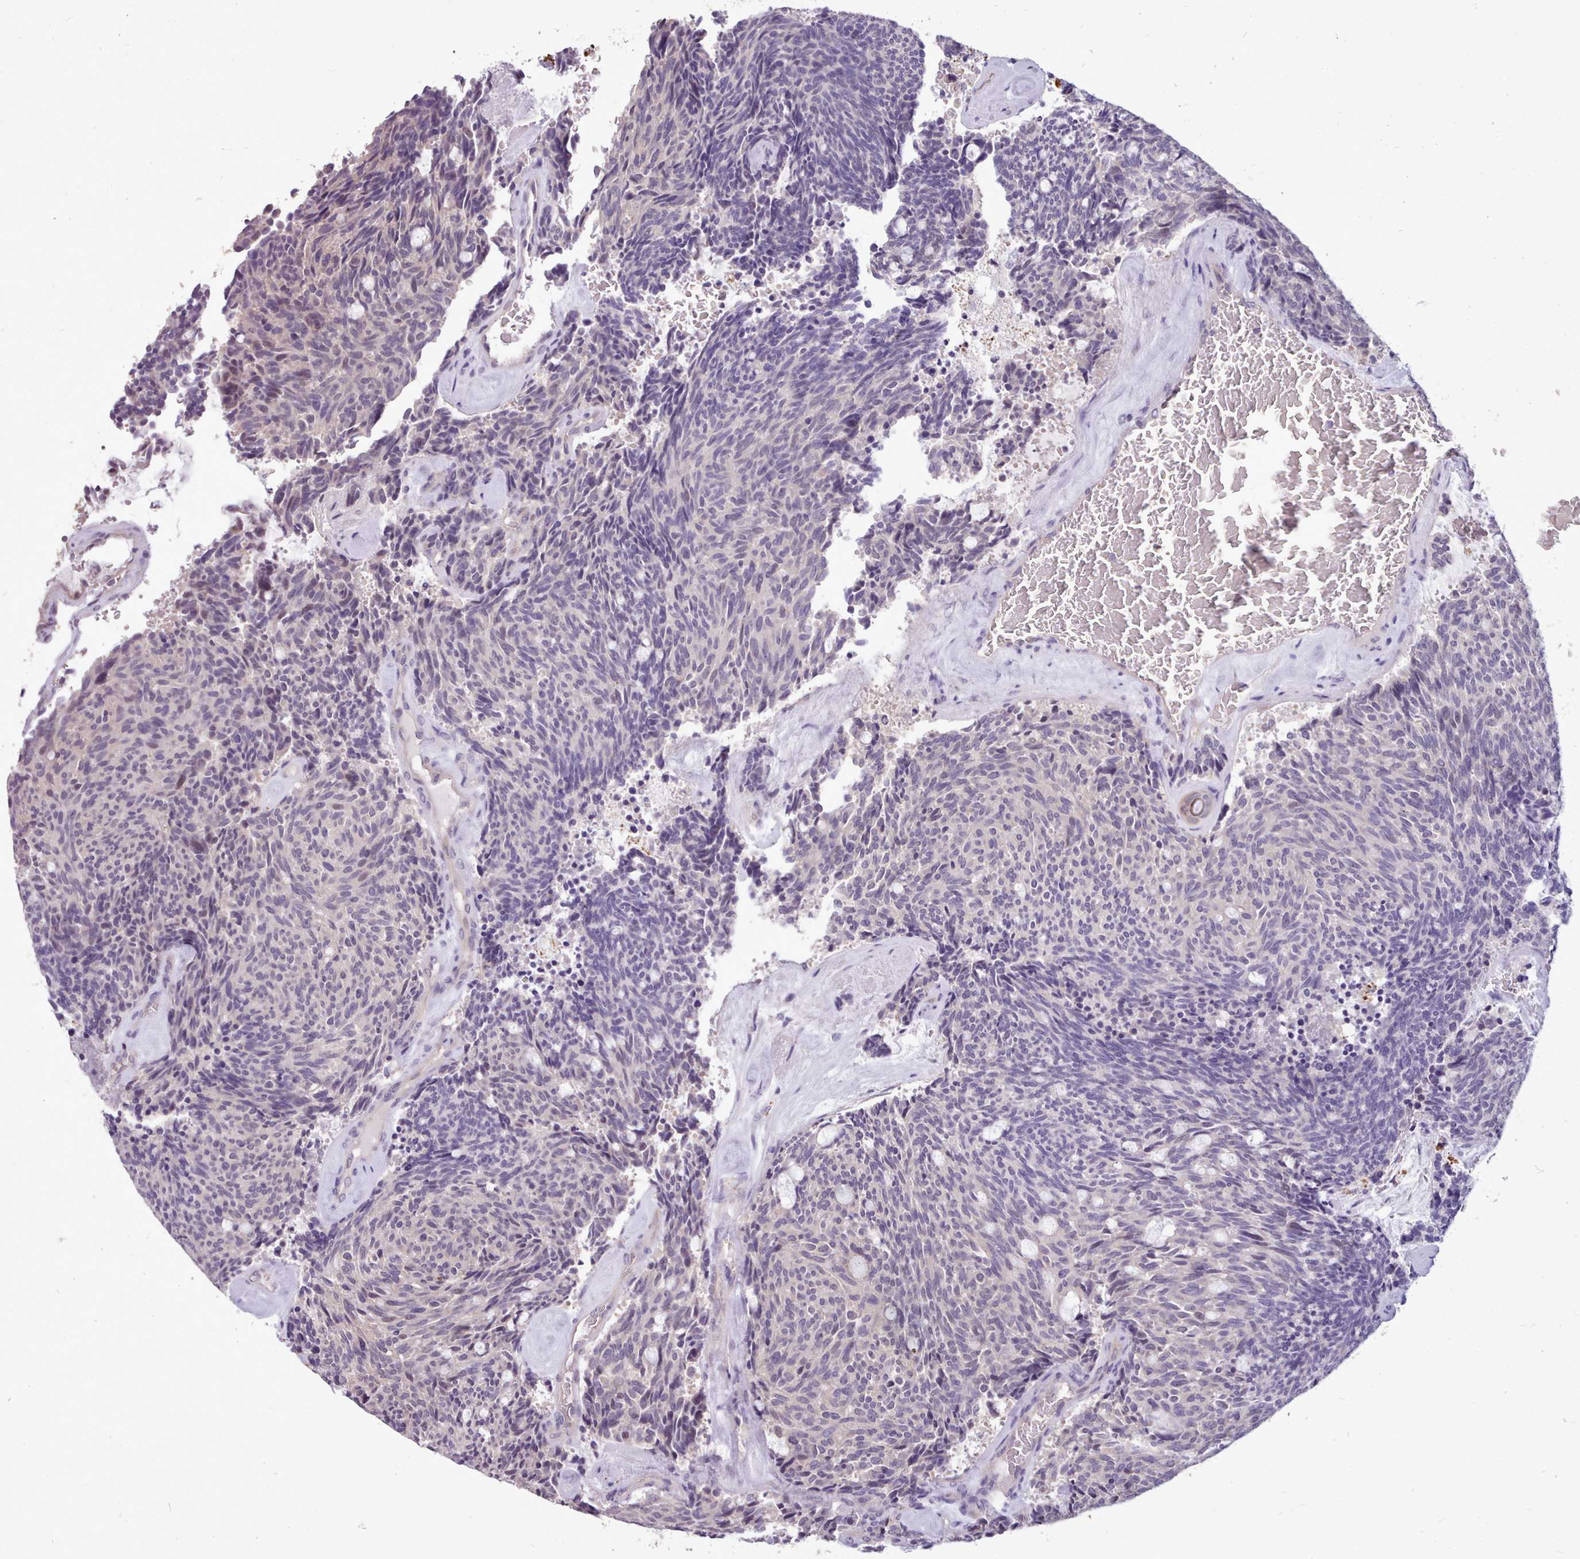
{"staining": {"intensity": "negative", "quantity": "none", "location": "none"}, "tissue": "carcinoid", "cell_type": "Tumor cells", "image_type": "cancer", "snomed": [{"axis": "morphology", "description": "Carcinoid, malignant, NOS"}, {"axis": "topography", "description": "Pancreas"}], "caption": "The image reveals no staining of tumor cells in carcinoid.", "gene": "ZNF607", "patient": {"sex": "female", "age": 54}}